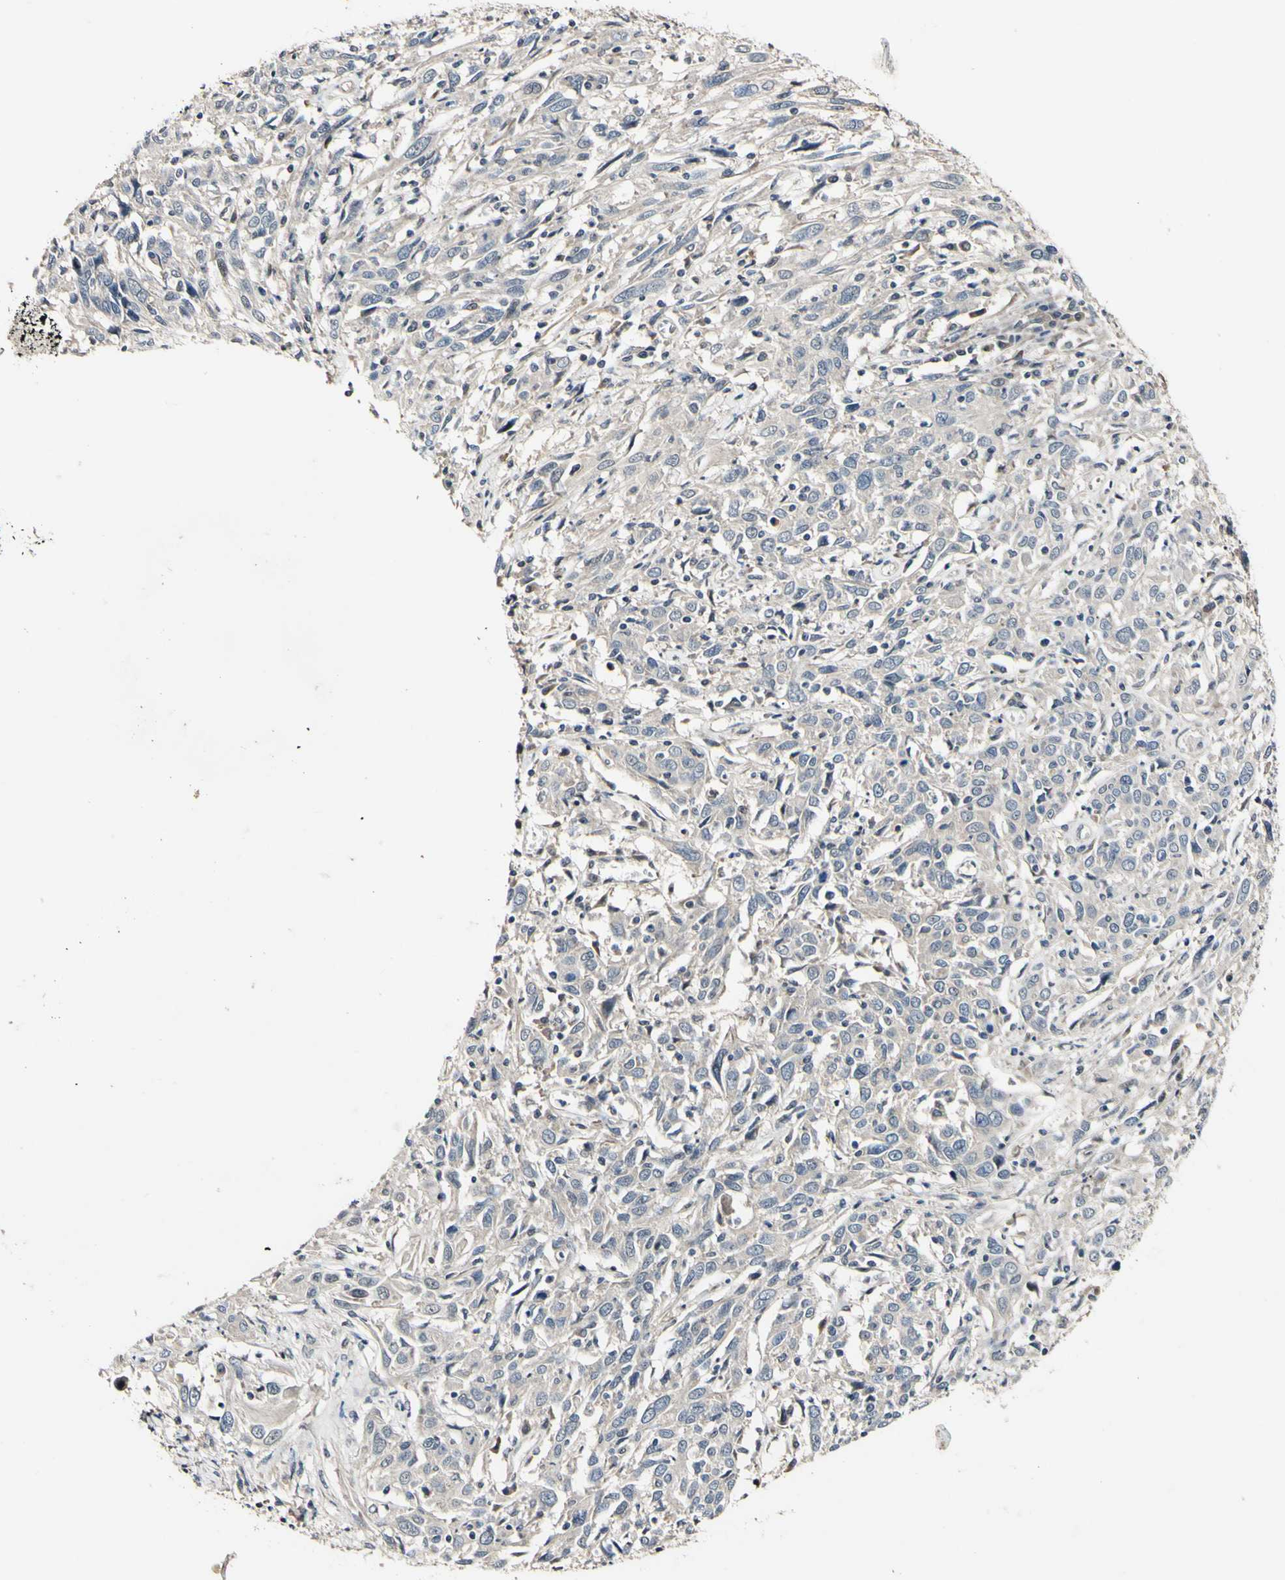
{"staining": {"intensity": "weak", "quantity": ">75%", "location": "cytoplasmic/membranous"}, "tissue": "cervical cancer", "cell_type": "Tumor cells", "image_type": "cancer", "snomed": [{"axis": "morphology", "description": "Squamous cell carcinoma, NOS"}, {"axis": "topography", "description": "Cervix"}], "caption": "IHC micrograph of cervical cancer (squamous cell carcinoma) stained for a protein (brown), which reveals low levels of weak cytoplasmic/membranous expression in approximately >75% of tumor cells.", "gene": "POLR2F", "patient": {"sex": "female", "age": 46}}